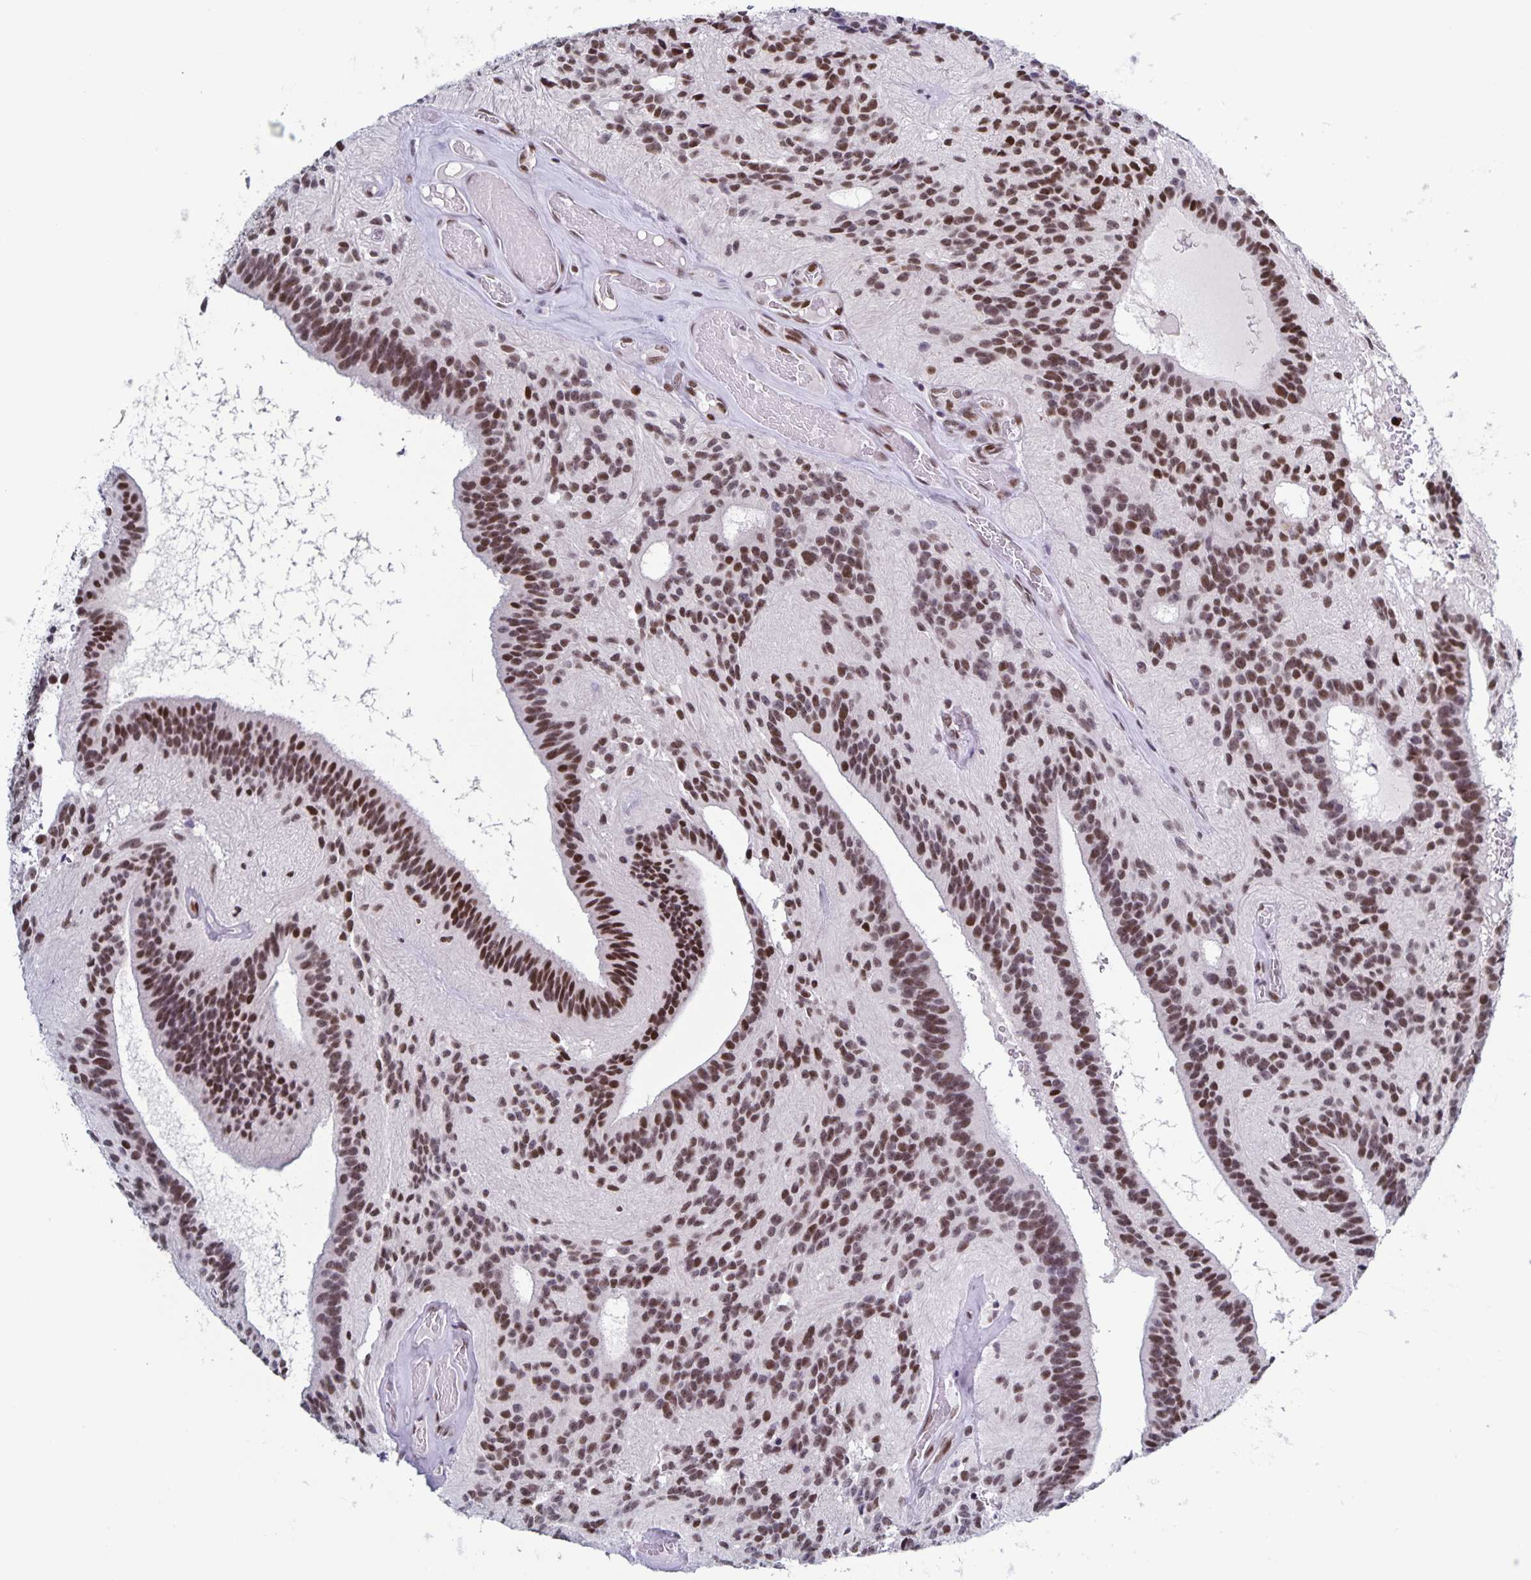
{"staining": {"intensity": "moderate", "quantity": ">75%", "location": "nuclear"}, "tissue": "glioma", "cell_type": "Tumor cells", "image_type": "cancer", "snomed": [{"axis": "morphology", "description": "Glioma, malignant, Low grade"}, {"axis": "topography", "description": "Brain"}], "caption": "Glioma stained with immunohistochemistry displays moderate nuclear positivity in approximately >75% of tumor cells.", "gene": "JUND", "patient": {"sex": "male", "age": 31}}